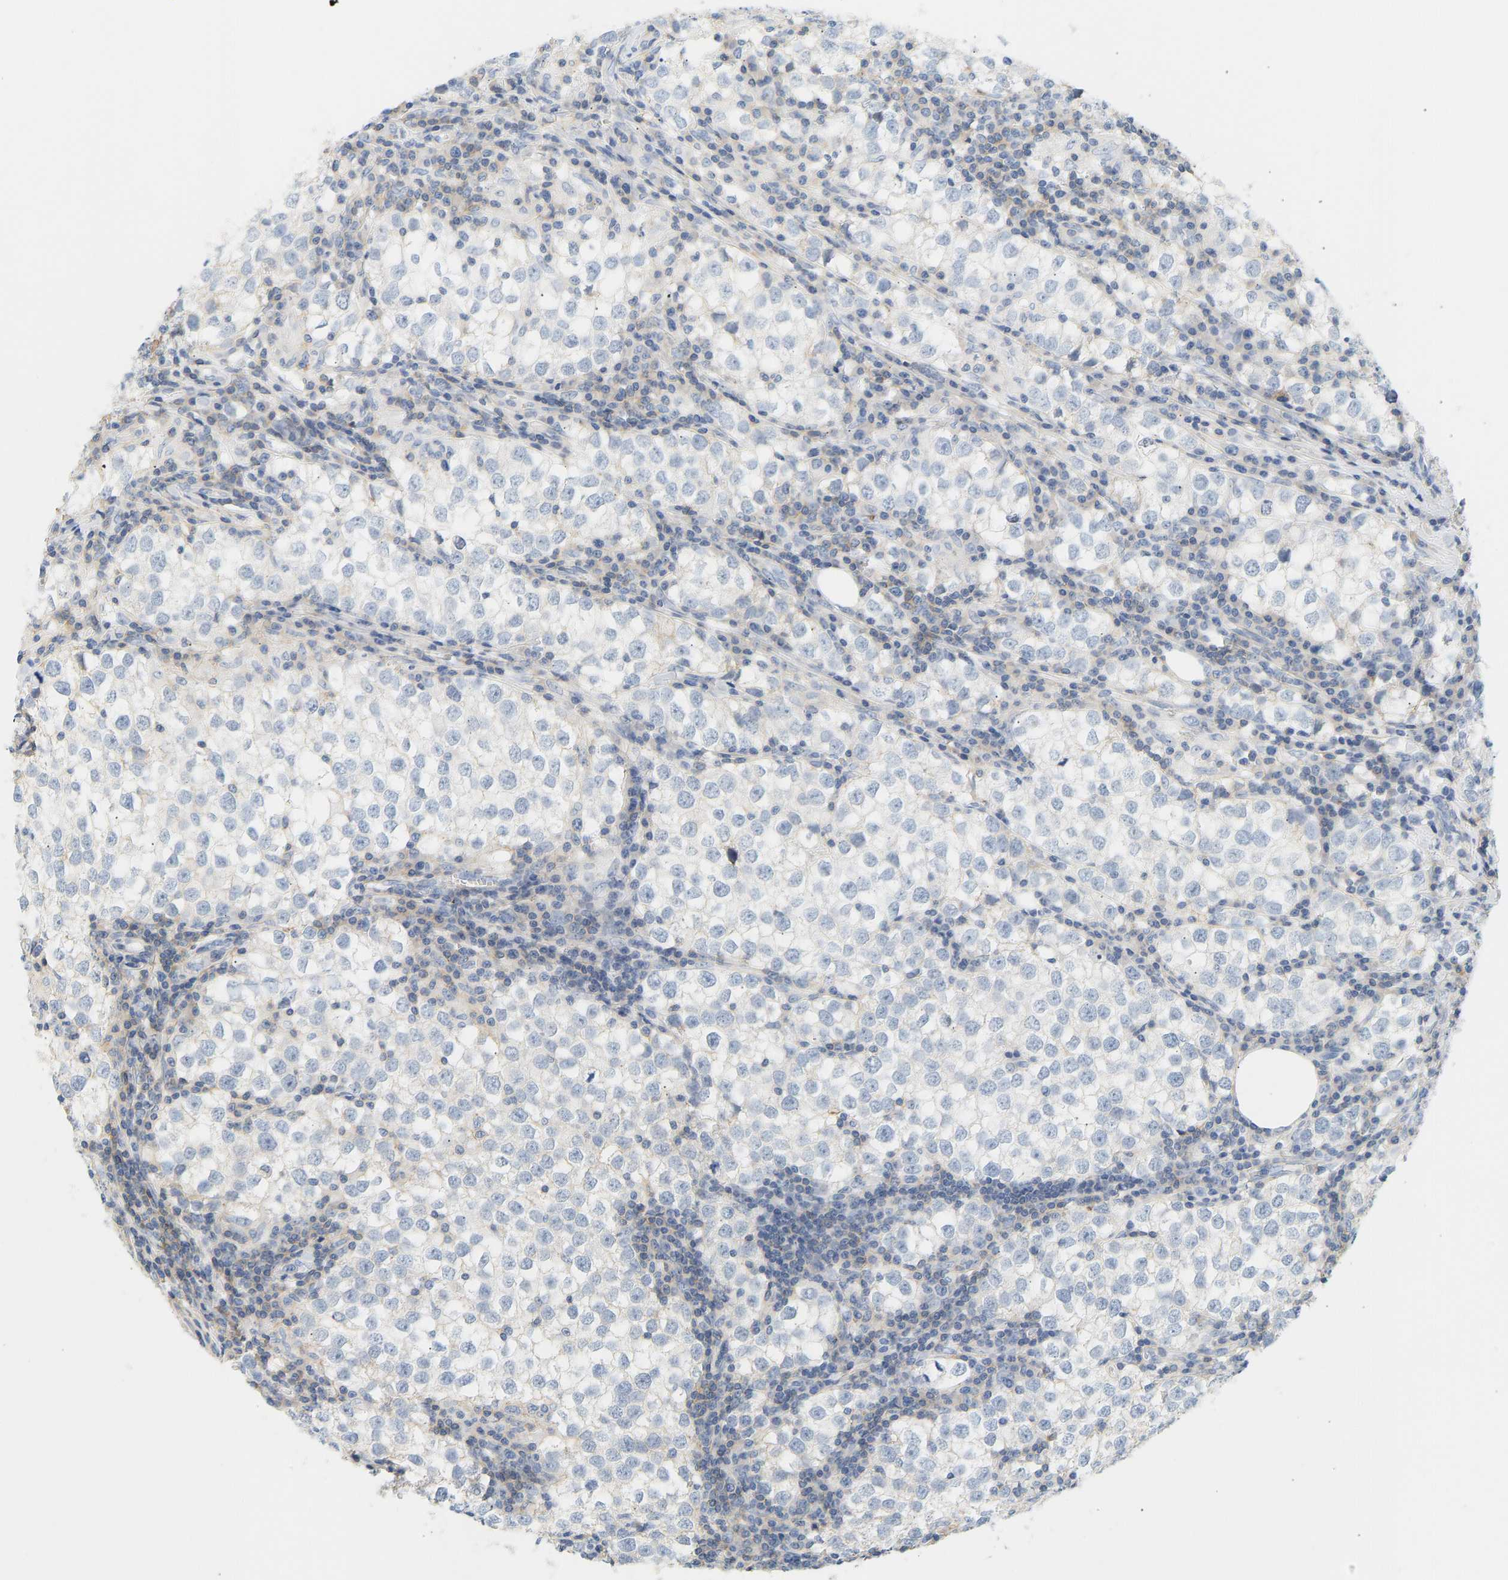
{"staining": {"intensity": "negative", "quantity": "none", "location": "none"}, "tissue": "testis cancer", "cell_type": "Tumor cells", "image_type": "cancer", "snomed": [{"axis": "morphology", "description": "Seminoma, NOS"}, {"axis": "morphology", "description": "Carcinoma, Embryonal, NOS"}, {"axis": "topography", "description": "Testis"}], "caption": "Testis cancer was stained to show a protein in brown. There is no significant positivity in tumor cells.", "gene": "BVES", "patient": {"sex": "male", "age": 36}}